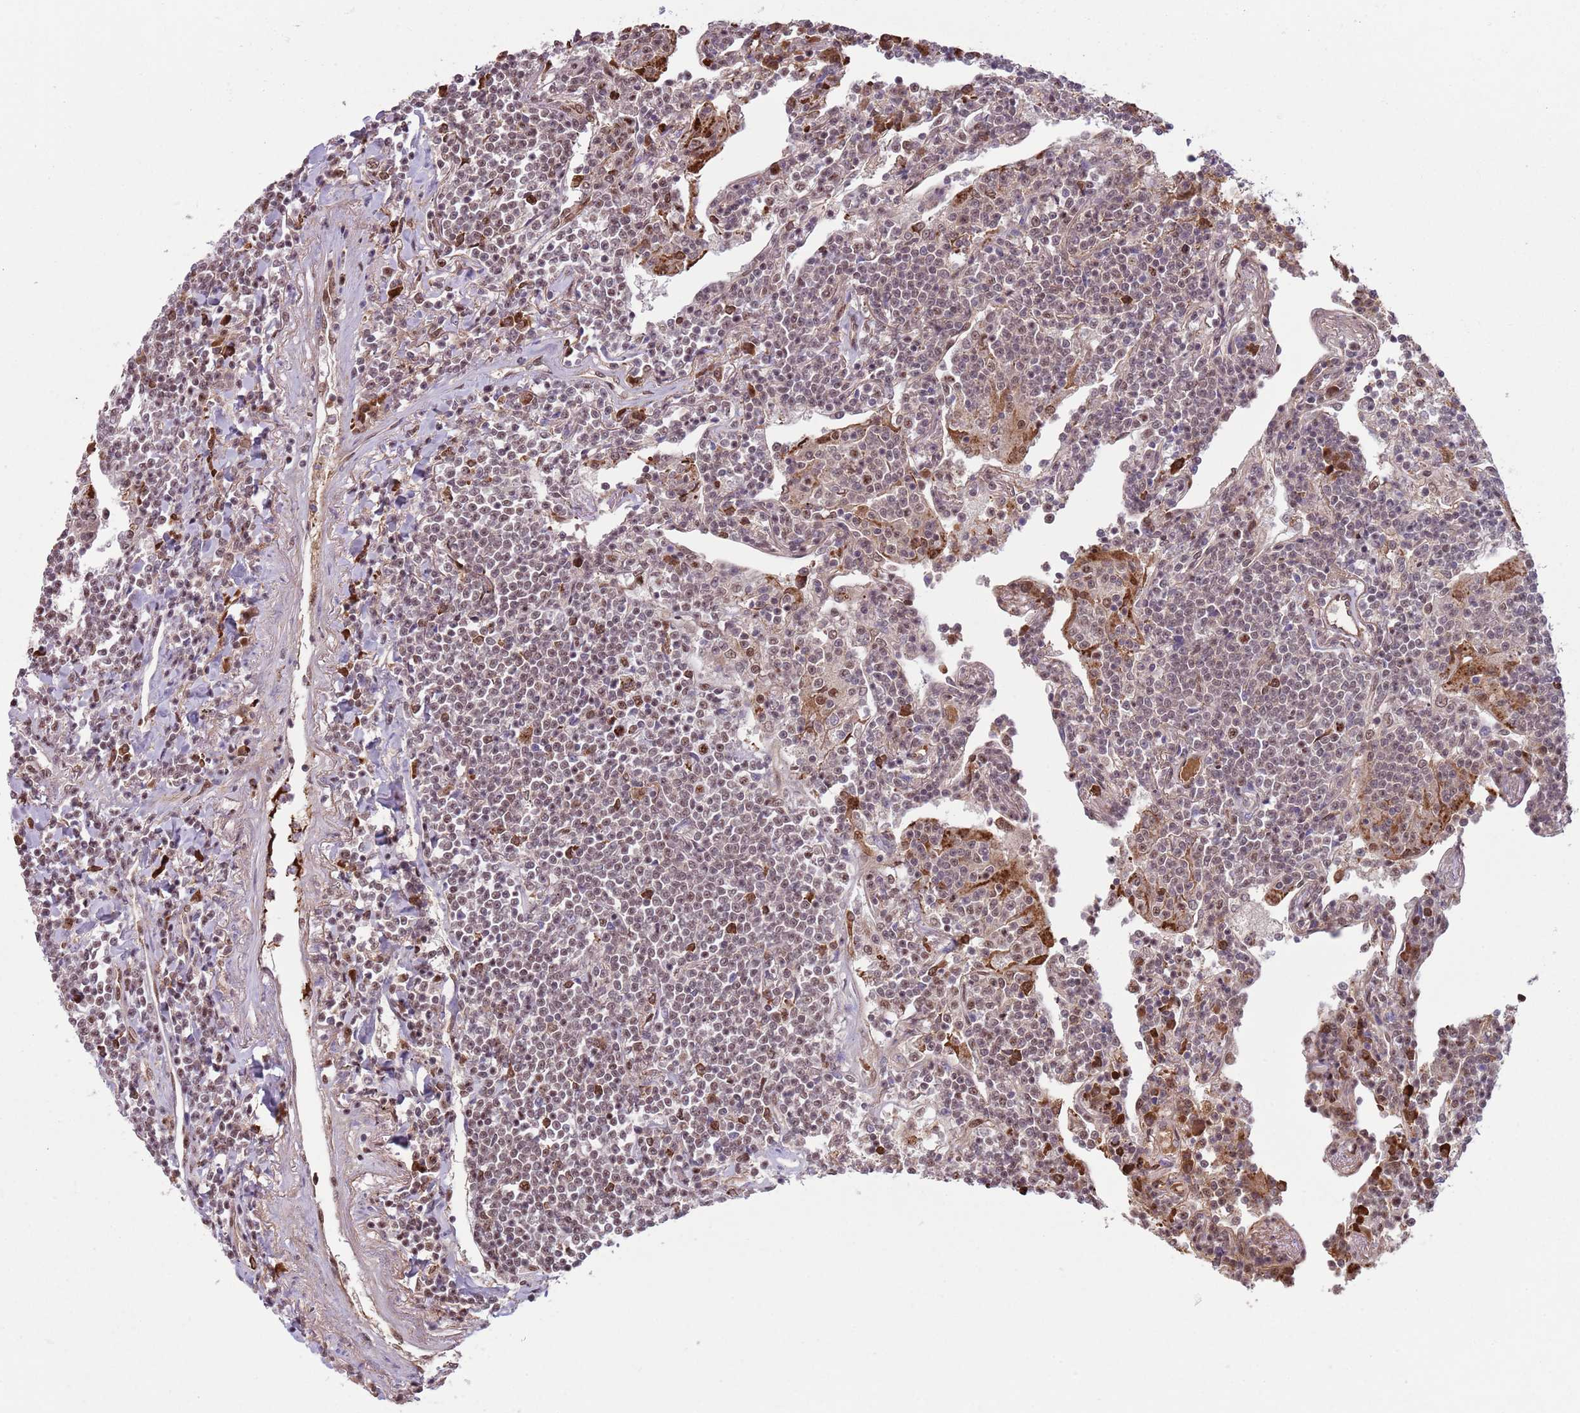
{"staining": {"intensity": "moderate", "quantity": ">75%", "location": "nuclear"}, "tissue": "lymphoma", "cell_type": "Tumor cells", "image_type": "cancer", "snomed": [{"axis": "morphology", "description": "Malignant lymphoma, non-Hodgkin's type, Low grade"}, {"axis": "topography", "description": "Lung"}], "caption": "Brown immunohistochemical staining in low-grade malignant lymphoma, non-Hodgkin's type displays moderate nuclear positivity in approximately >75% of tumor cells.", "gene": "SIPA1L3", "patient": {"sex": "female", "age": 71}}